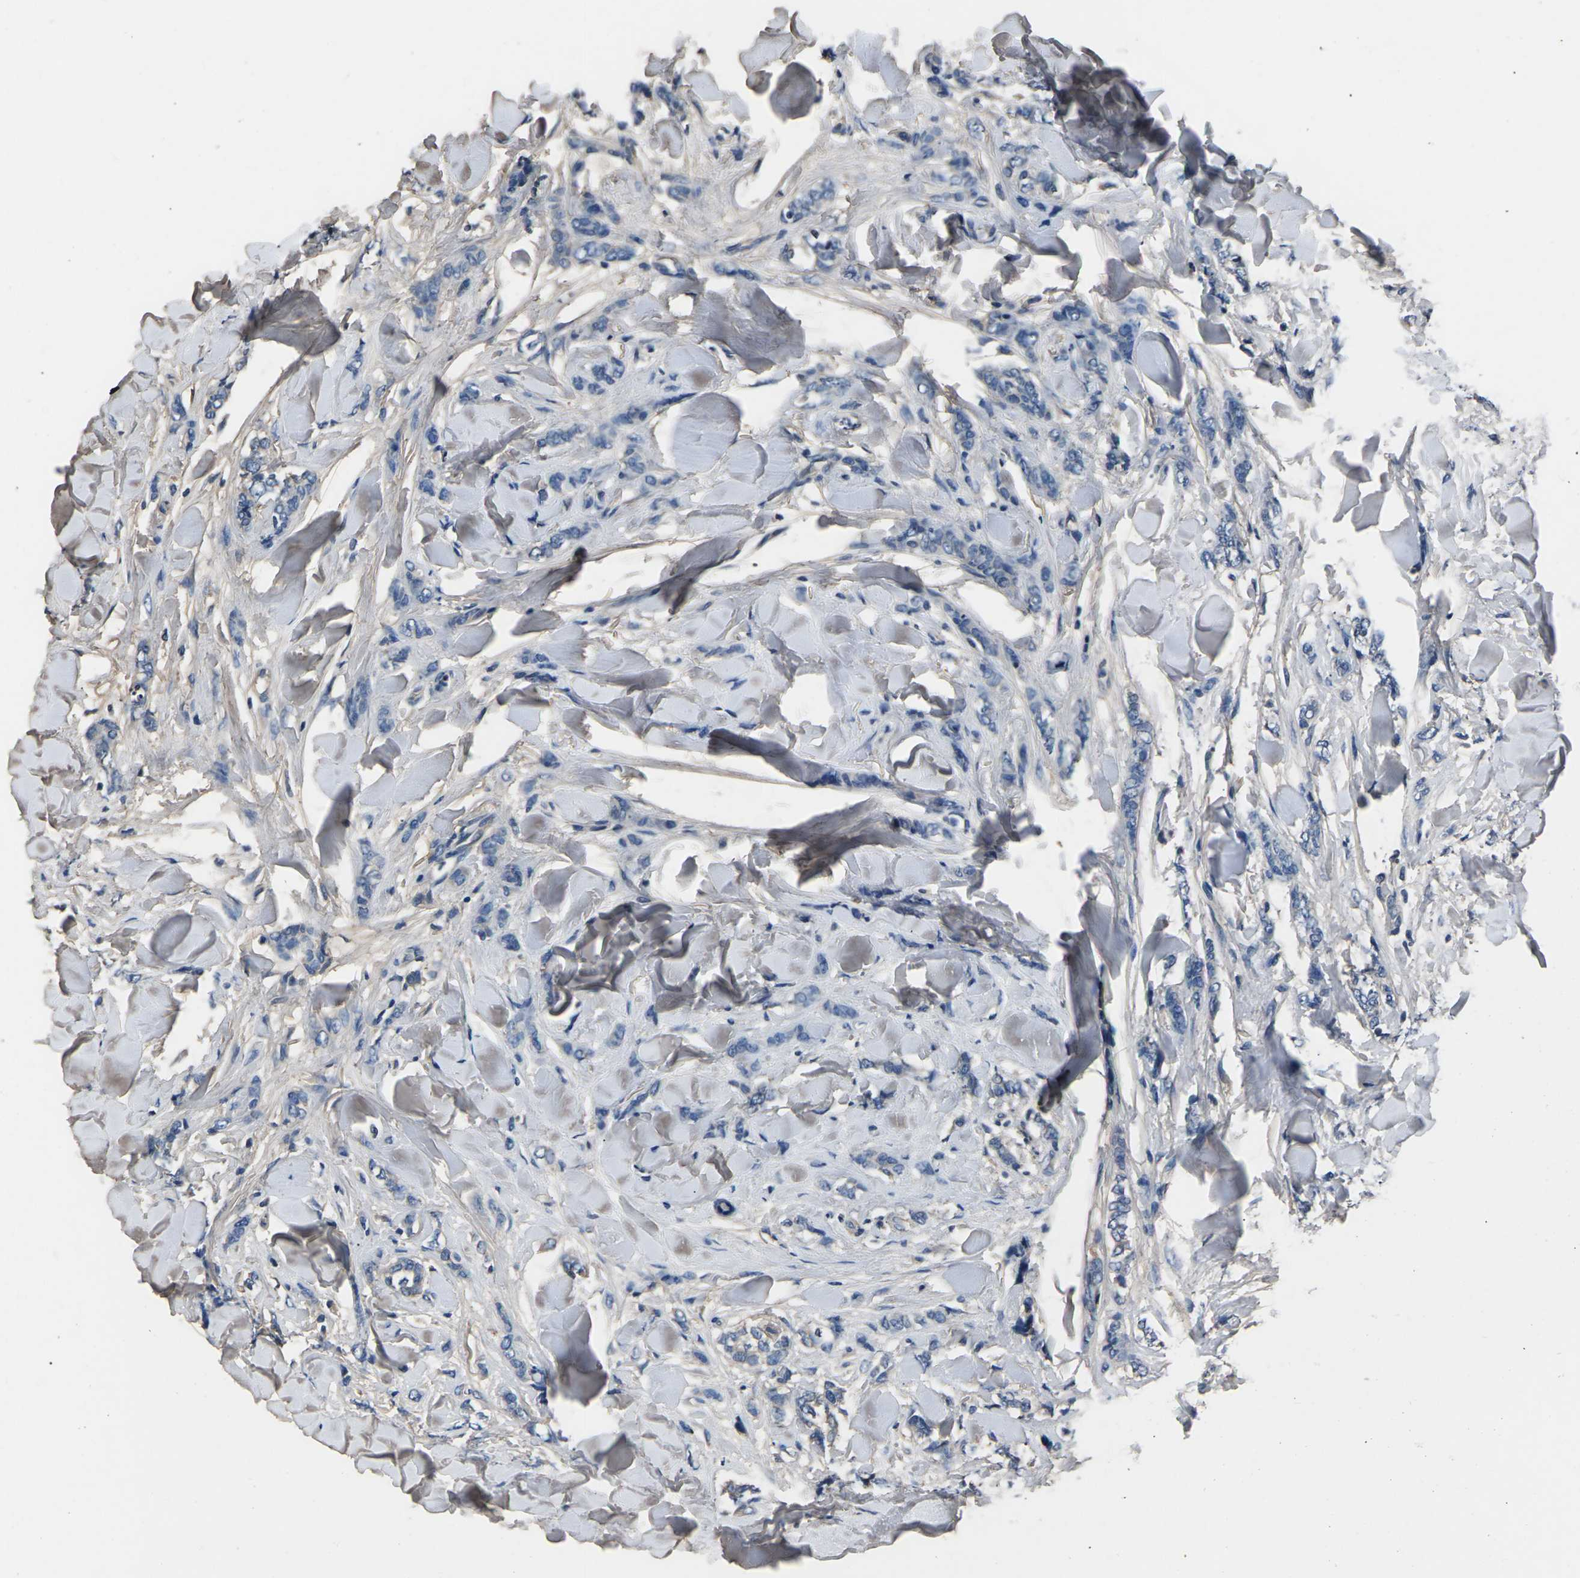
{"staining": {"intensity": "negative", "quantity": "none", "location": "none"}, "tissue": "breast cancer", "cell_type": "Tumor cells", "image_type": "cancer", "snomed": [{"axis": "morphology", "description": "Lobular carcinoma"}, {"axis": "topography", "description": "Skin"}, {"axis": "topography", "description": "Breast"}], "caption": "Human breast lobular carcinoma stained for a protein using IHC demonstrates no expression in tumor cells.", "gene": "LEP", "patient": {"sex": "female", "age": 46}}